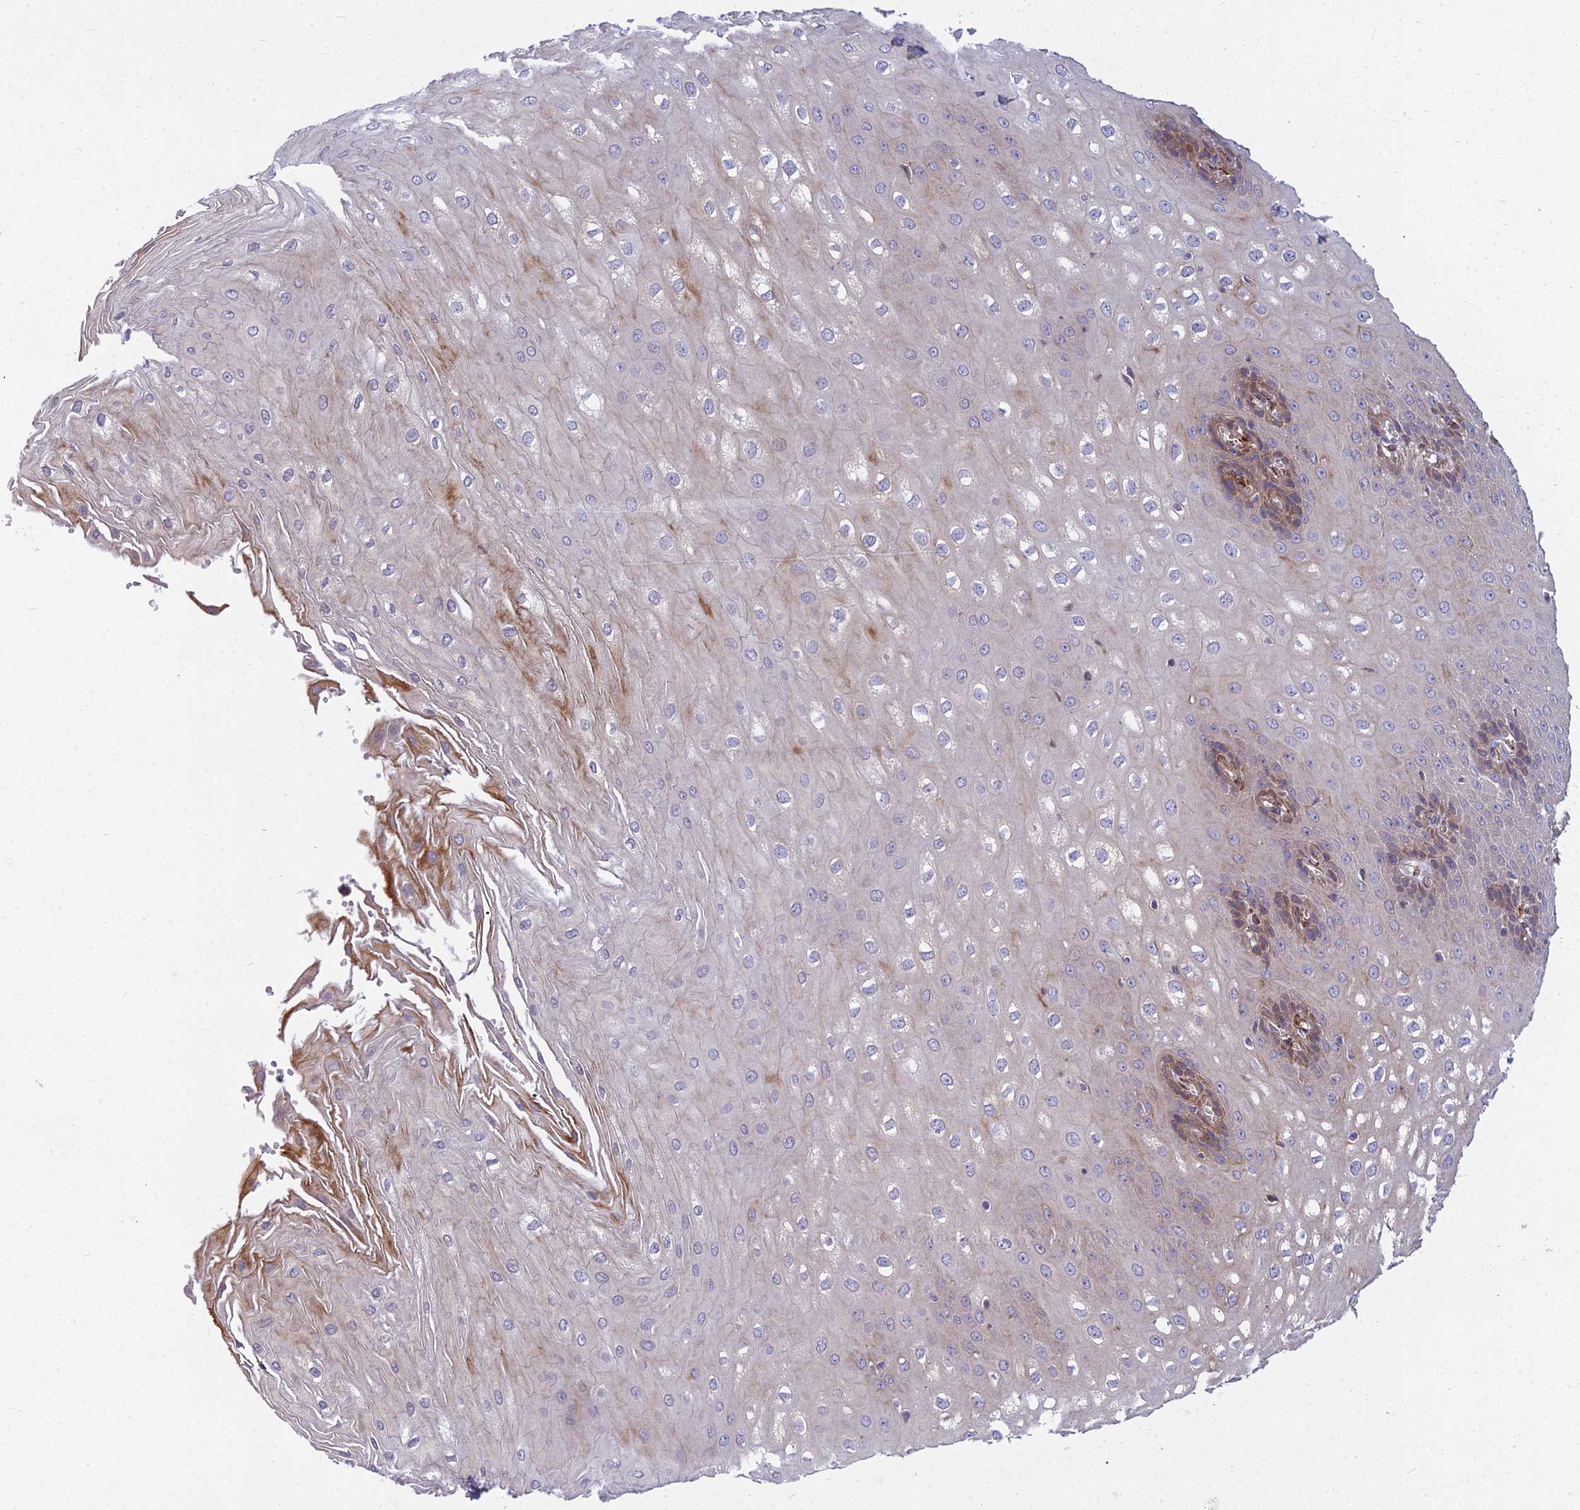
{"staining": {"intensity": "weak", "quantity": "25%-75%", "location": "cytoplasmic/membranous"}, "tissue": "esophagus", "cell_type": "Squamous epithelial cells", "image_type": "normal", "snomed": [{"axis": "morphology", "description": "Normal tissue, NOS"}, {"axis": "topography", "description": "Esophagus"}], "caption": "IHC micrograph of benign human esophagus stained for a protein (brown), which demonstrates low levels of weak cytoplasmic/membranous positivity in about 25%-75% of squamous epithelial cells.", "gene": "NDUFAF7", "patient": {"sex": "male", "age": 60}}